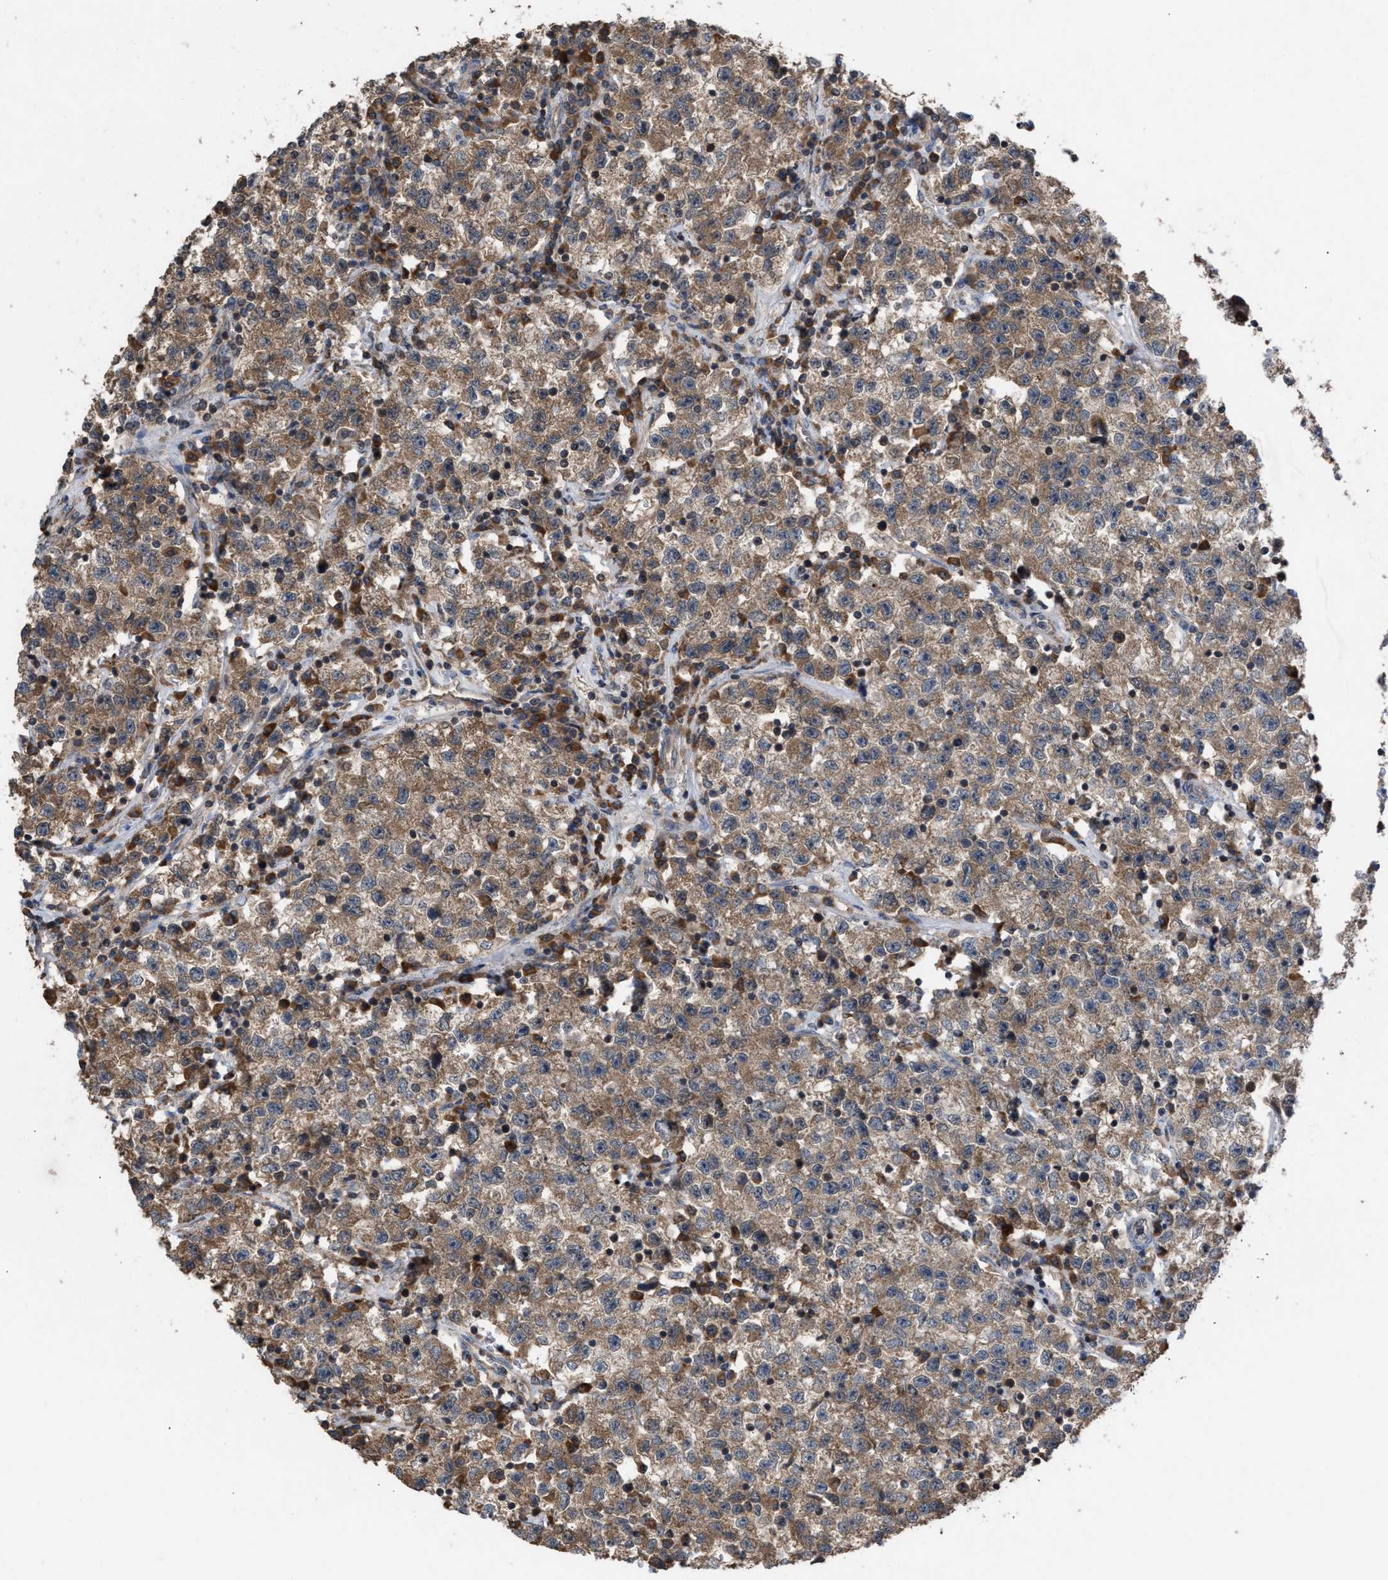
{"staining": {"intensity": "moderate", "quantity": ">75%", "location": "cytoplasmic/membranous"}, "tissue": "testis cancer", "cell_type": "Tumor cells", "image_type": "cancer", "snomed": [{"axis": "morphology", "description": "Seminoma, NOS"}, {"axis": "topography", "description": "Testis"}], "caption": "IHC histopathology image of neoplastic tissue: testis cancer stained using immunohistochemistry demonstrates medium levels of moderate protein expression localized specifically in the cytoplasmic/membranous of tumor cells, appearing as a cytoplasmic/membranous brown color.", "gene": "C9orf78", "patient": {"sex": "male", "age": 22}}